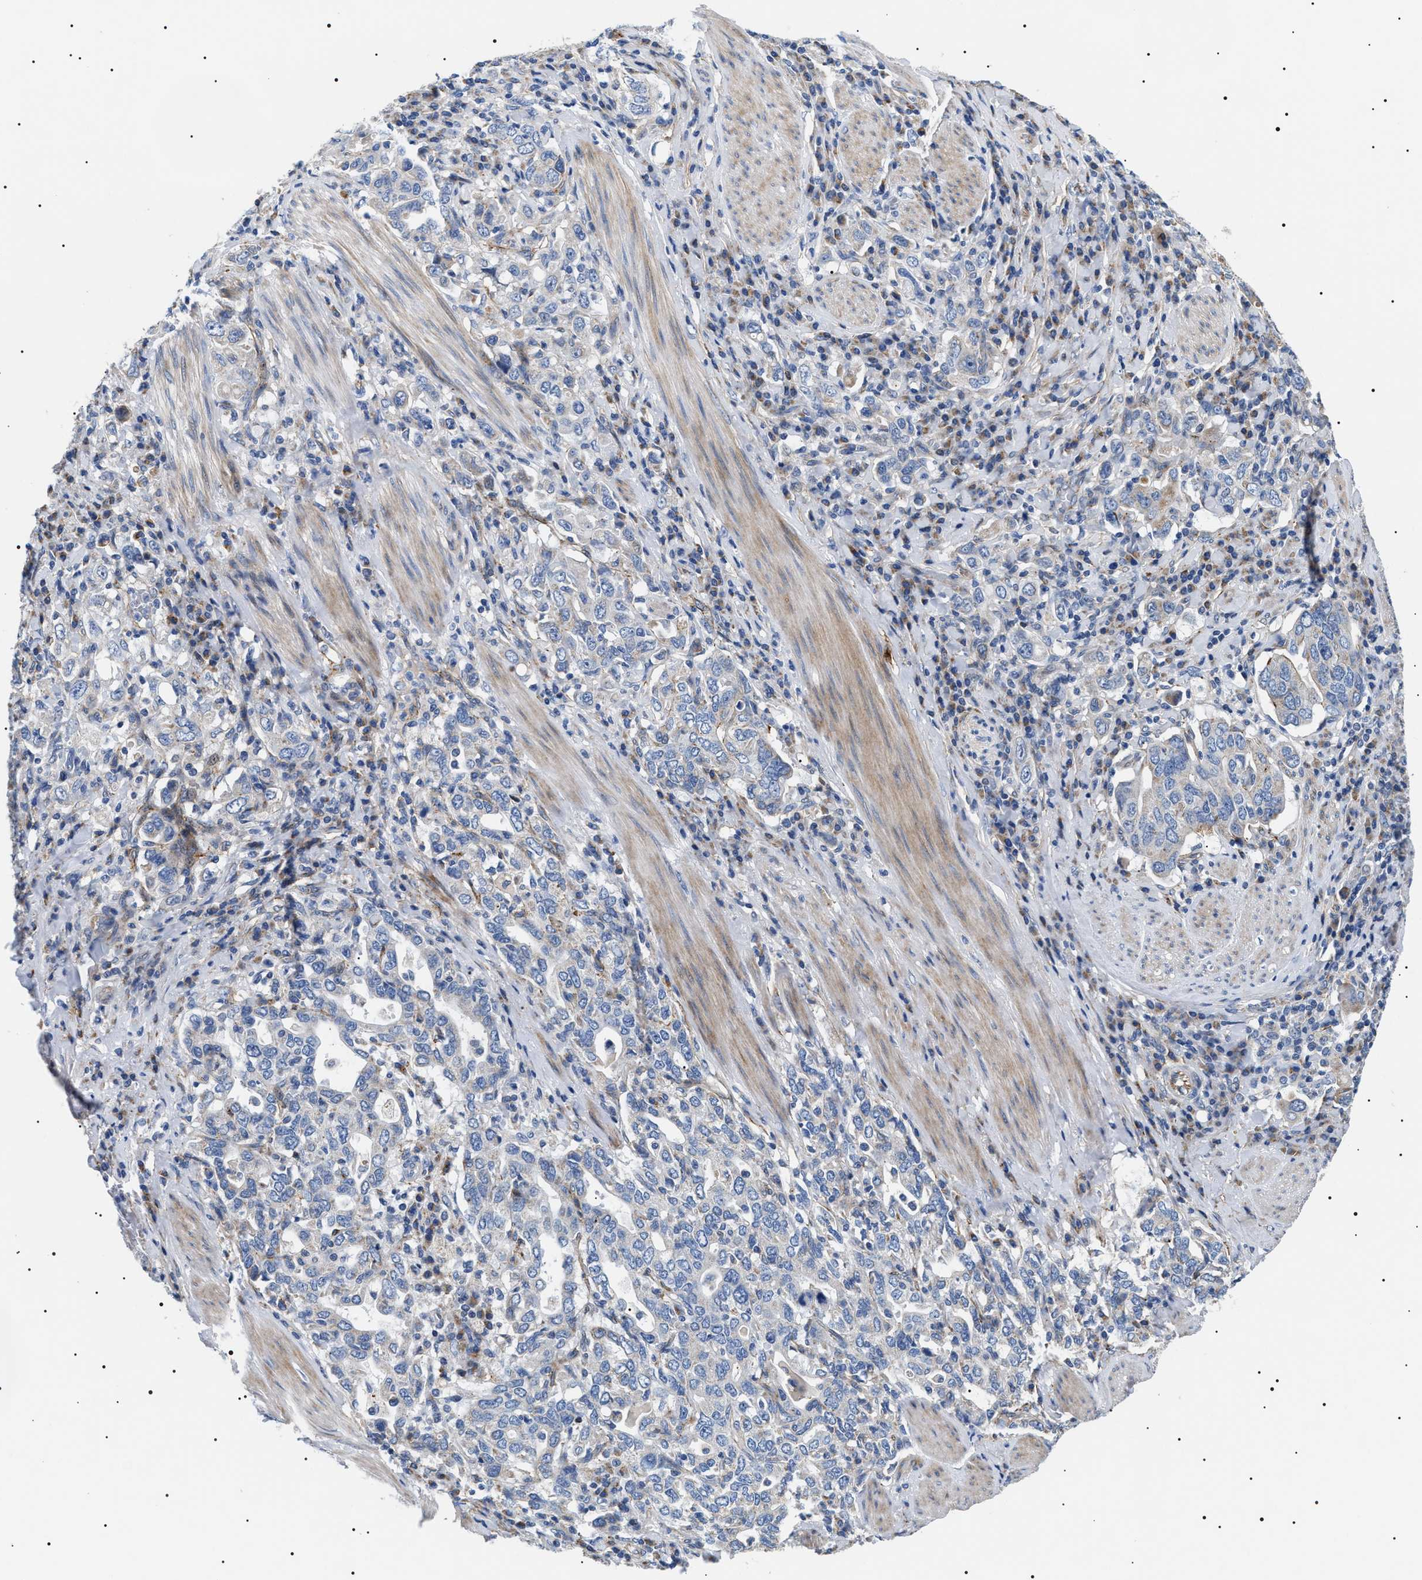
{"staining": {"intensity": "moderate", "quantity": "<25%", "location": "cytoplasmic/membranous"}, "tissue": "stomach cancer", "cell_type": "Tumor cells", "image_type": "cancer", "snomed": [{"axis": "morphology", "description": "Adenocarcinoma, NOS"}, {"axis": "topography", "description": "Stomach, upper"}], "caption": "Immunohistochemical staining of human stomach cancer reveals low levels of moderate cytoplasmic/membranous staining in approximately <25% of tumor cells.", "gene": "TMEM222", "patient": {"sex": "male", "age": 62}}